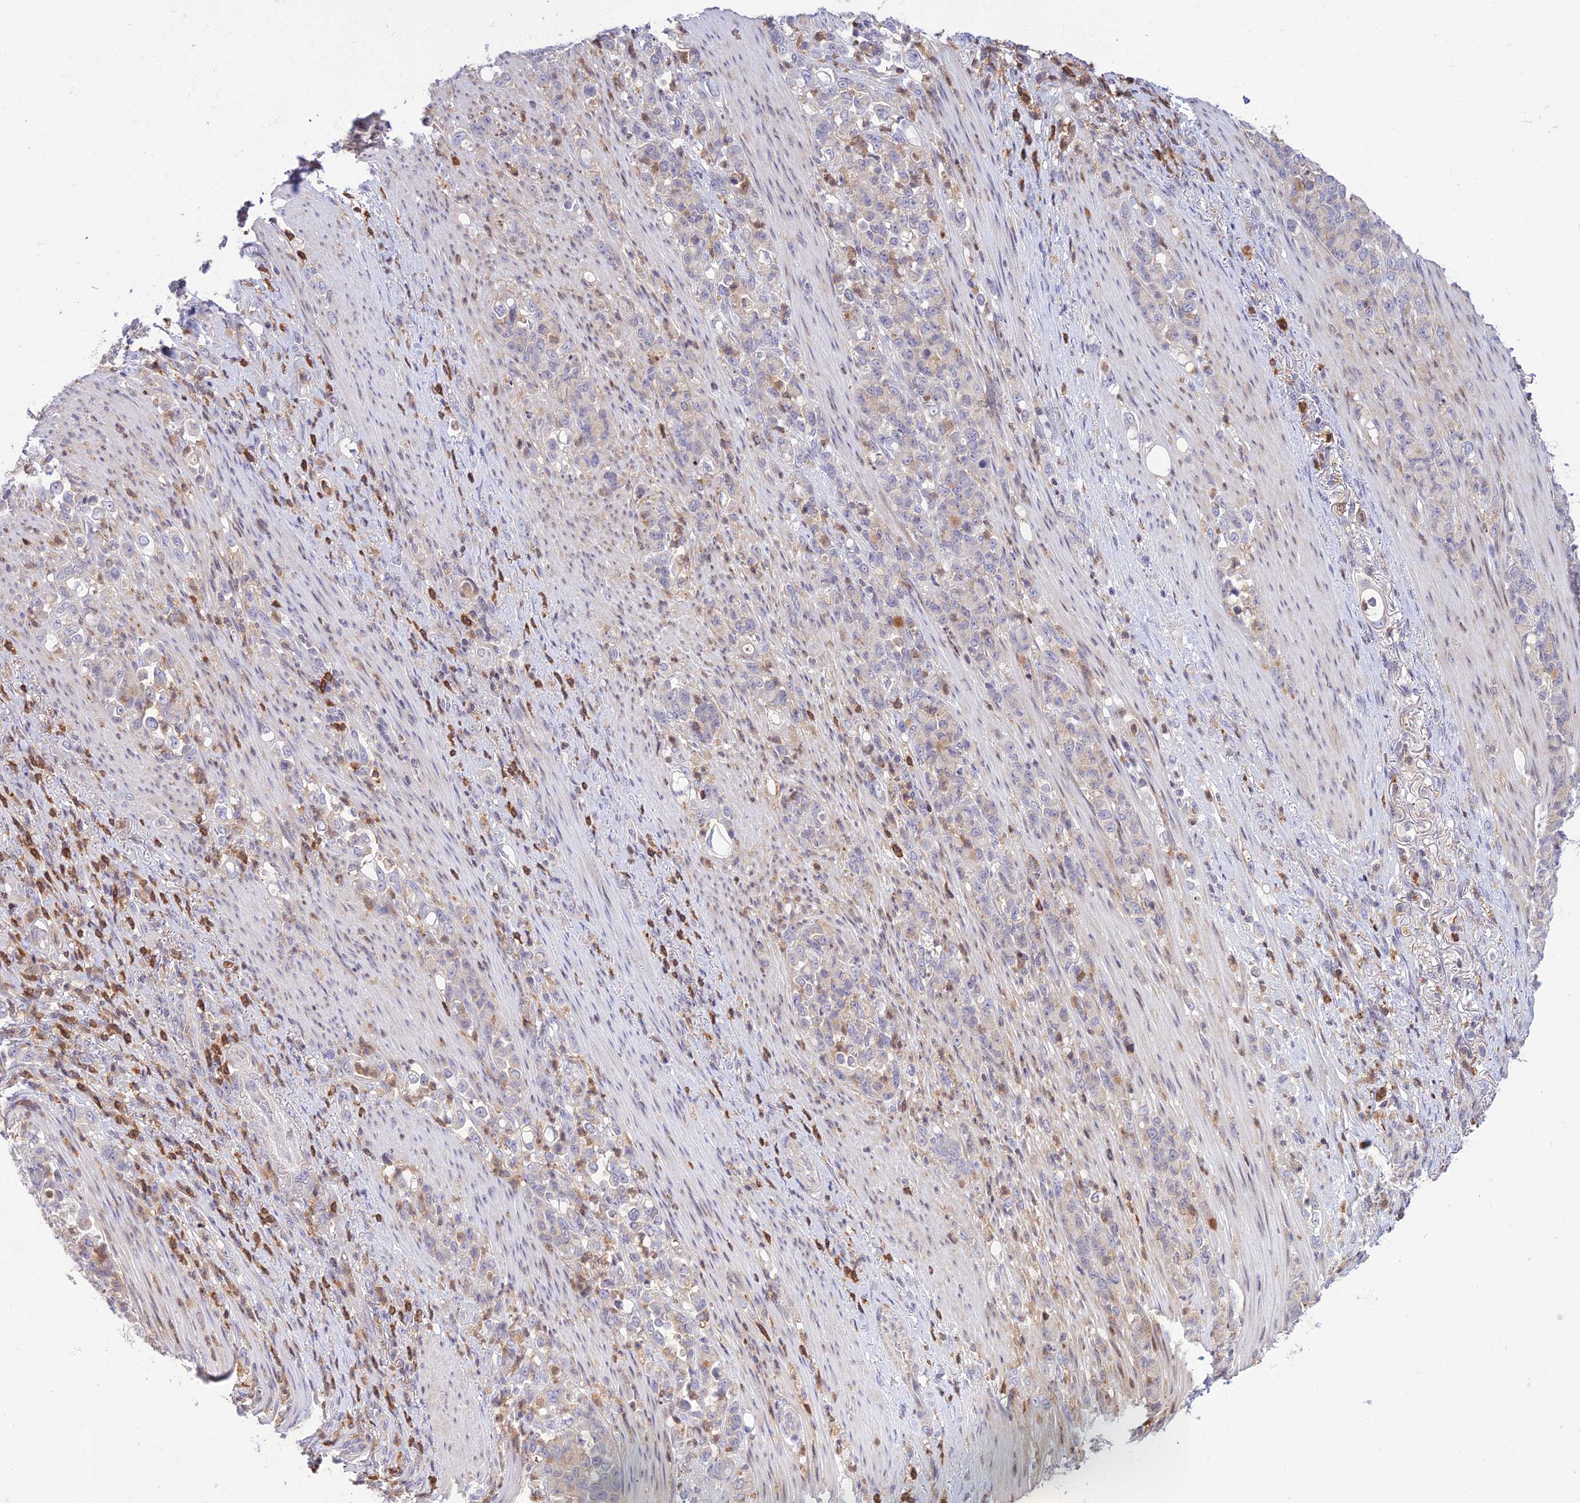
{"staining": {"intensity": "negative", "quantity": "none", "location": "none"}, "tissue": "stomach cancer", "cell_type": "Tumor cells", "image_type": "cancer", "snomed": [{"axis": "morphology", "description": "Normal tissue, NOS"}, {"axis": "morphology", "description": "Adenocarcinoma, NOS"}, {"axis": "topography", "description": "Stomach"}], "caption": "DAB immunohistochemical staining of adenocarcinoma (stomach) displays no significant staining in tumor cells.", "gene": "FAM186B", "patient": {"sex": "female", "age": 79}}